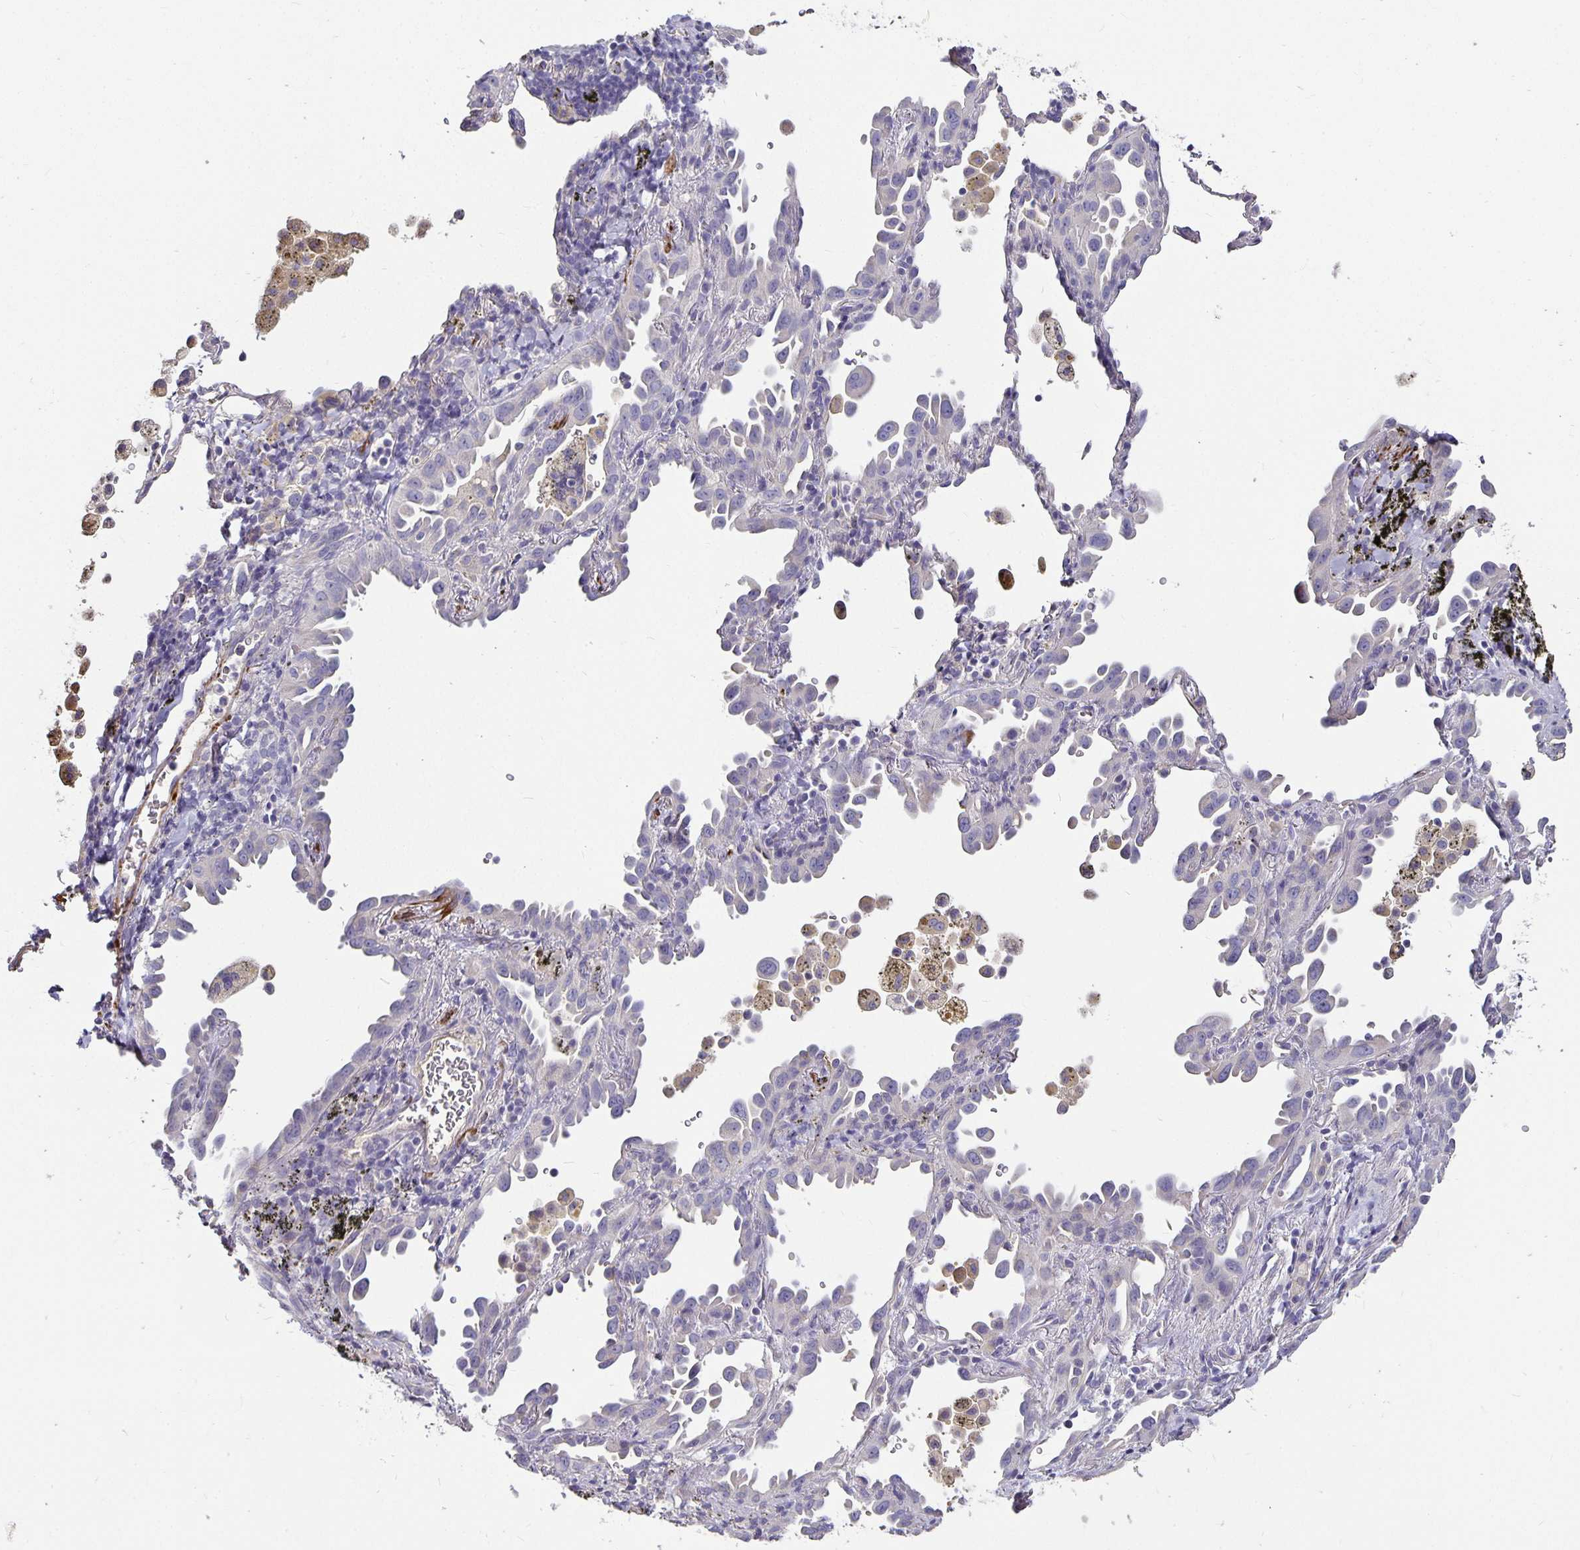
{"staining": {"intensity": "negative", "quantity": "none", "location": "none"}, "tissue": "lung cancer", "cell_type": "Tumor cells", "image_type": "cancer", "snomed": [{"axis": "morphology", "description": "Adenocarcinoma, NOS"}, {"axis": "topography", "description": "Lung"}], "caption": "IHC micrograph of lung adenocarcinoma stained for a protein (brown), which reveals no staining in tumor cells.", "gene": "CA12", "patient": {"sex": "male", "age": 68}}